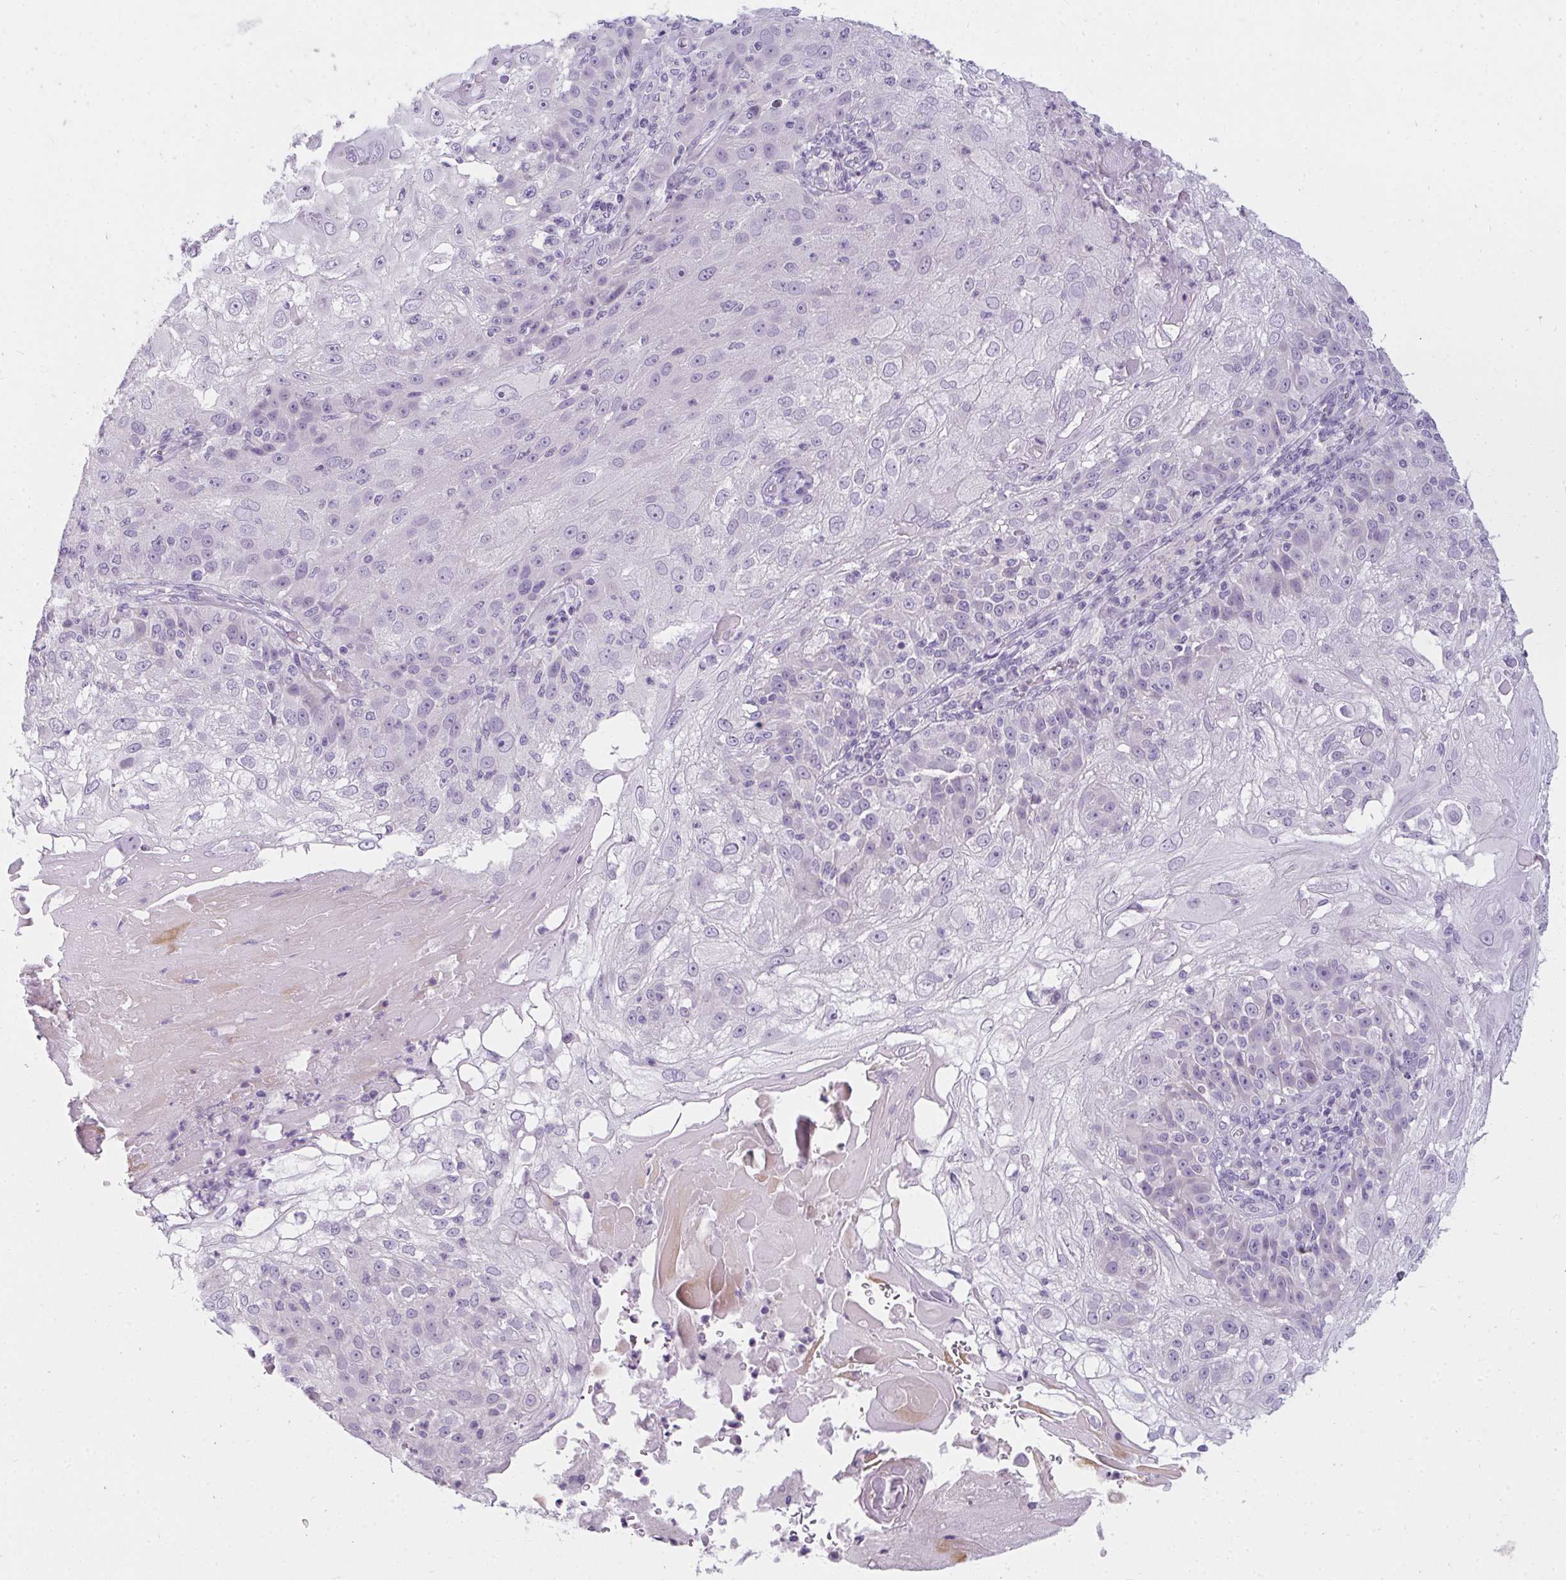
{"staining": {"intensity": "negative", "quantity": "none", "location": "none"}, "tissue": "skin cancer", "cell_type": "Tumor cells", "image_type": "cancer", "snomed": [{"axis": "morphology", "description": "Normal tissue, NOS"}, {"axis": "morphology", "description": "Squamous cell carcinoma, NOS"}, {"axis": "topography", "description": "Skin"}], "caption": "Squamous cell carcinoma (skin) stained for a protein using IHC exhibits no staining tumor cells.", "gene": "PPP1R3G", "patient": {"sex": "female", "age": 83}}